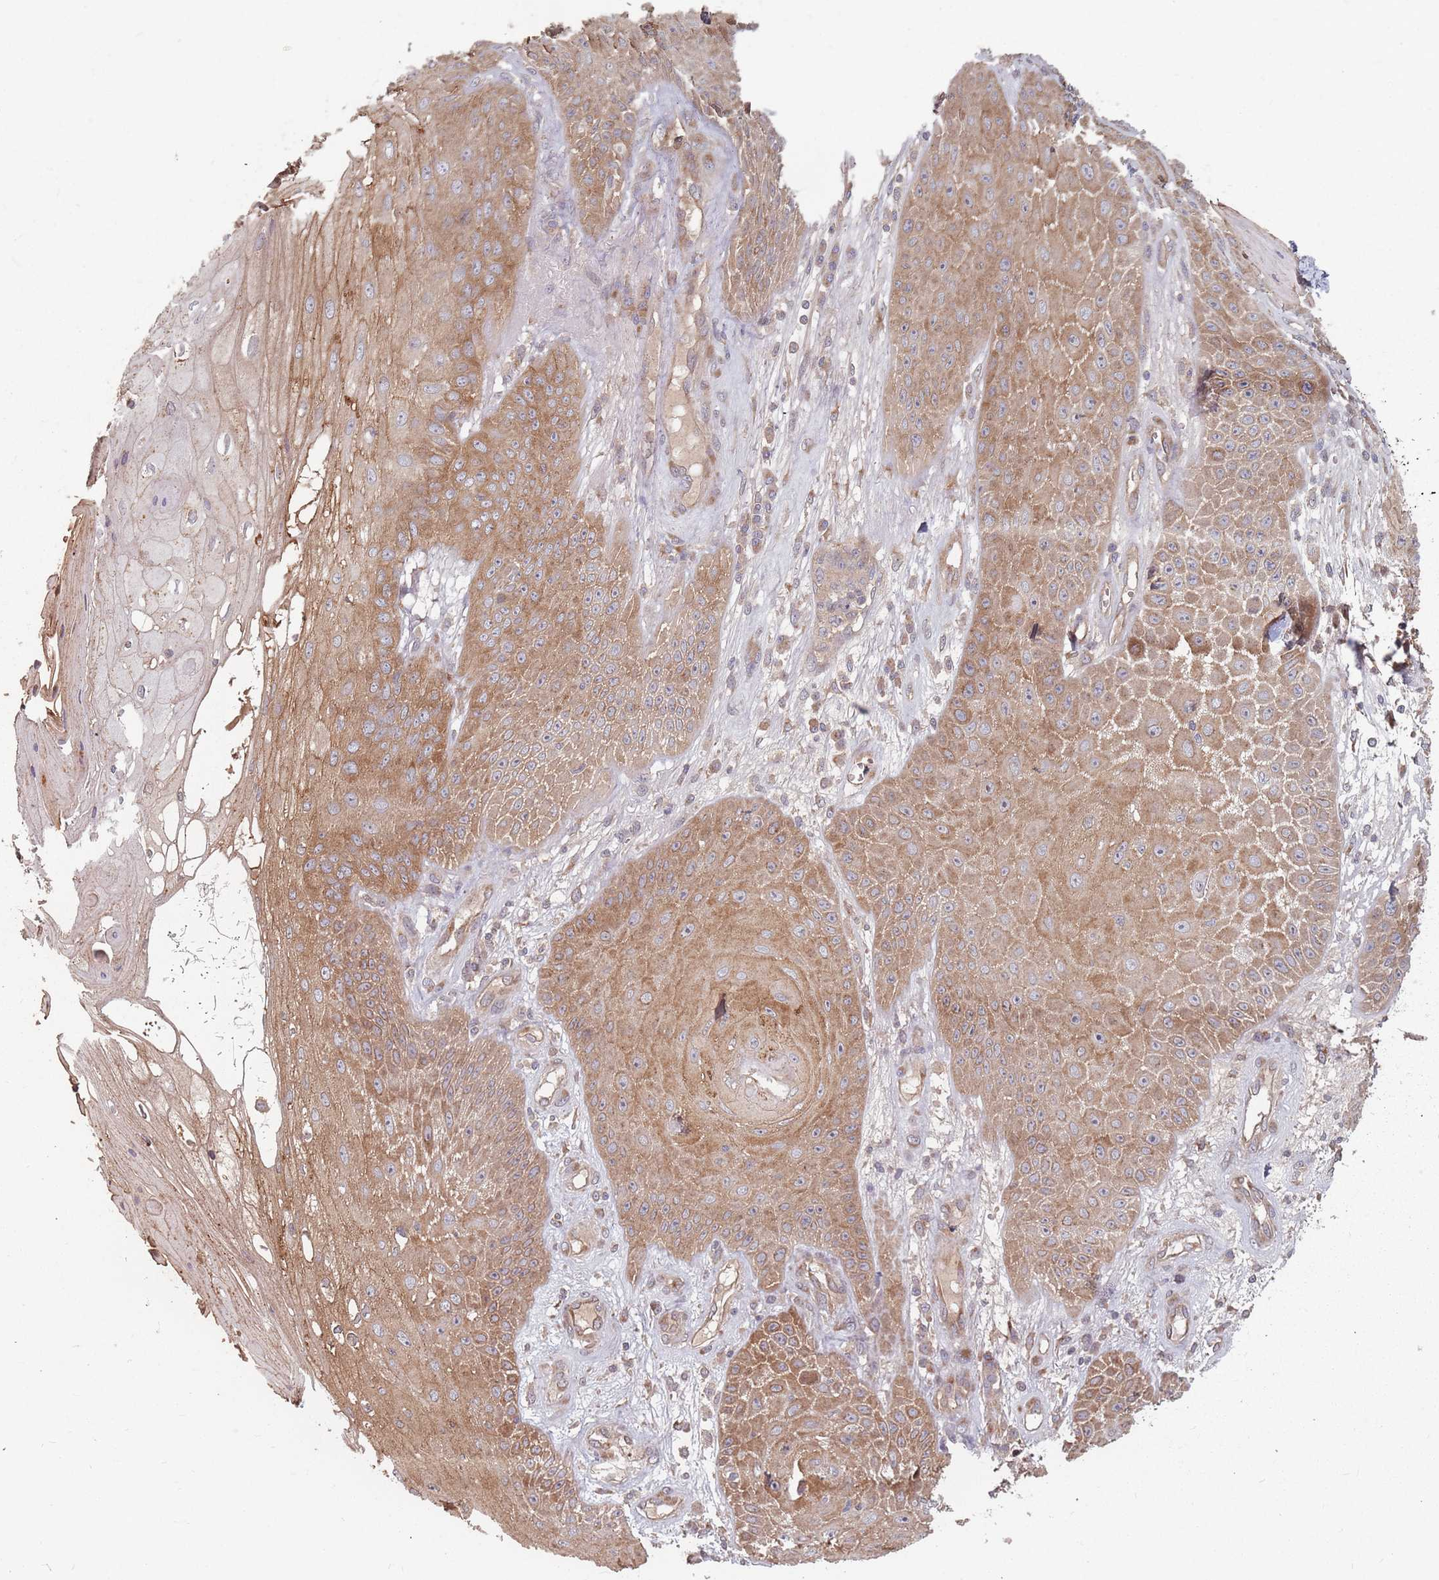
{"staining": {"intensity": "moderate", "quantity": ">75%", "location": "cytoplasmic/membranous"}, "tissue": "skin cancer", "cell_type": "Tumor cells", "image_type": "cancer", "snomed": [{"axis": "morphology", "description": "Squamous cell carcinoma, NOS"}, {"axis": "topography", "description": "Skin"}], "caption": "Skin squamous cell carcinoma stained with a protein marker displays moderate staining in tumor cells.", "gene": "C3orf14", "patient": {"sex": "male", "age": 70}}